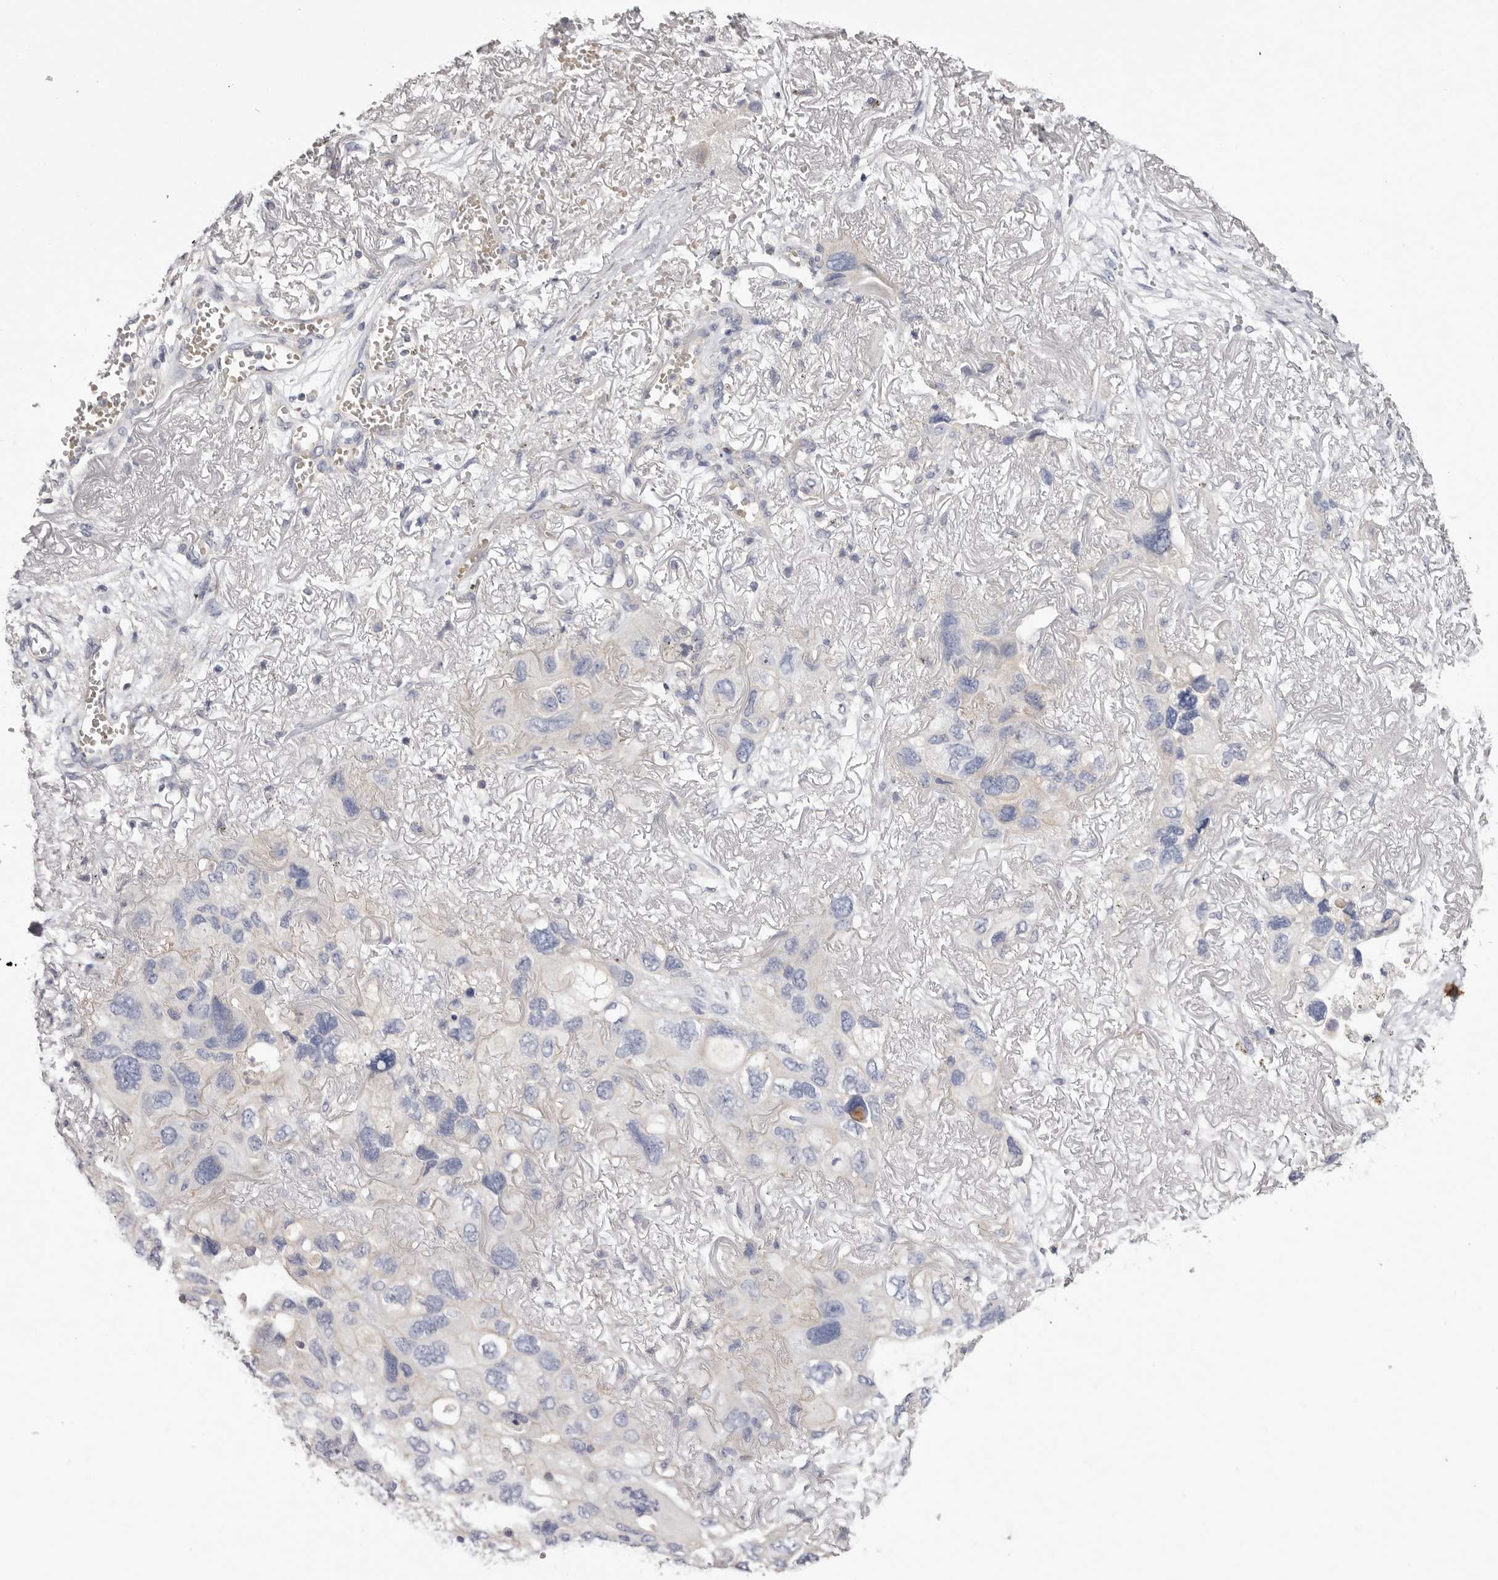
{"staining": {"intensity": "negative", "quantity": "none", "location": "none"}, "tissue": "lung cancer", "cell_type": "Tumor cells", "image_type": "cancer", "snomed": [{"axis": "morphology", "description": "Squamous cell carcinoma, NOS"}, {"axis": "topography", "description": "Lung"}], "caption": "Immunohistochemistry (IHC) micrograph of neoplastic tissue: lung squamous cell carcinoma stained with DAB (3,3'-diaminobenzidine) displays no significant protein expression in tumor cells. (DAB IHC visualized using brightfield microscopy, high magnification).", "gene": "S1PR5", "patient": {"sex": "female", "age": 73}}